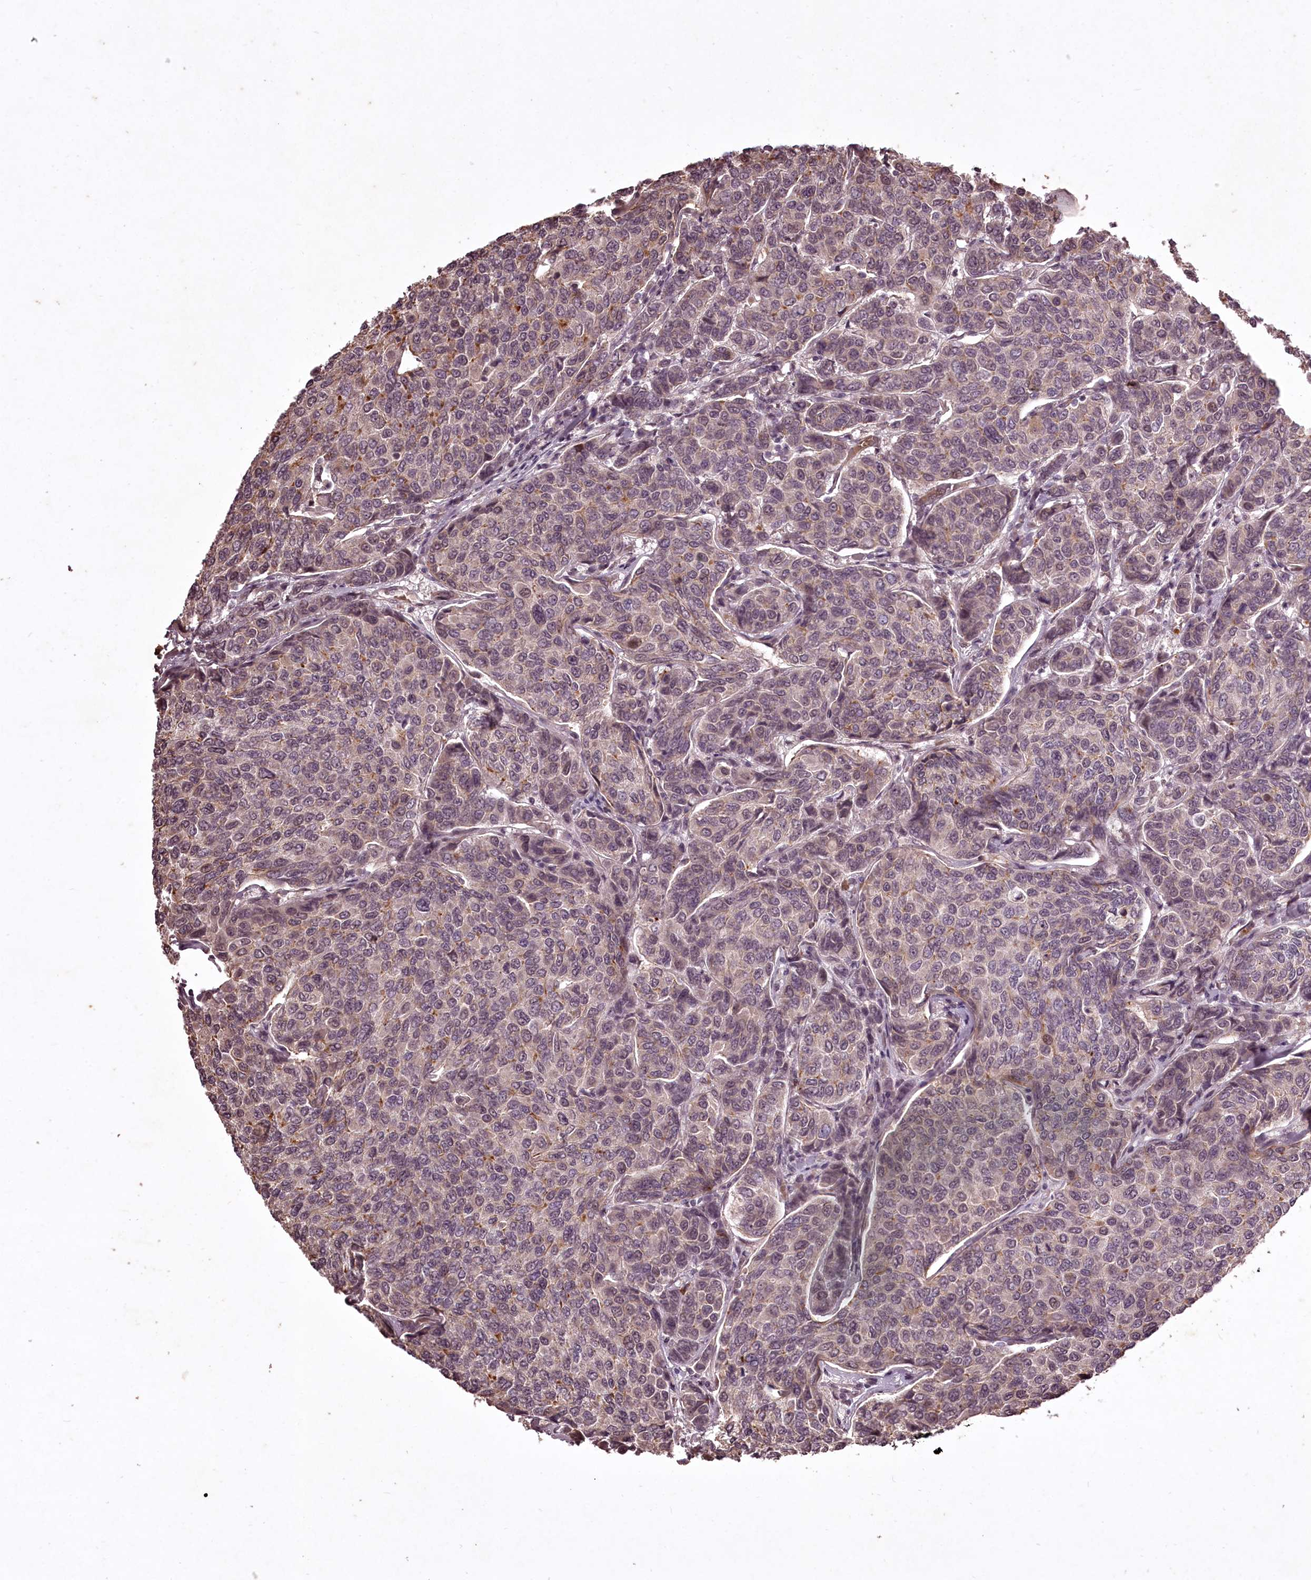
{"staining": {"intensity": "weak", "quantity": "25%-75%", "location": "cytoplasmic/membranous"}, "tissue": "breast cancer", "cell_type": "Tumor cells", "image_type": "cancer", "snomed": [{"axis": "morphology", "description": "Duct carcinoma"}, {"axis": "topography", "description": "Breast"}], "caption": "A brown stain highlights weak cytoplasmic/membranous staining of a protein in human invasive ductal carcinoma (breast) tumor cells. (Brightfield microscopy of DAB IHC at high magnification).", "gene": "ADRA1D", "patient": {"sex": "female", "age": 55}}